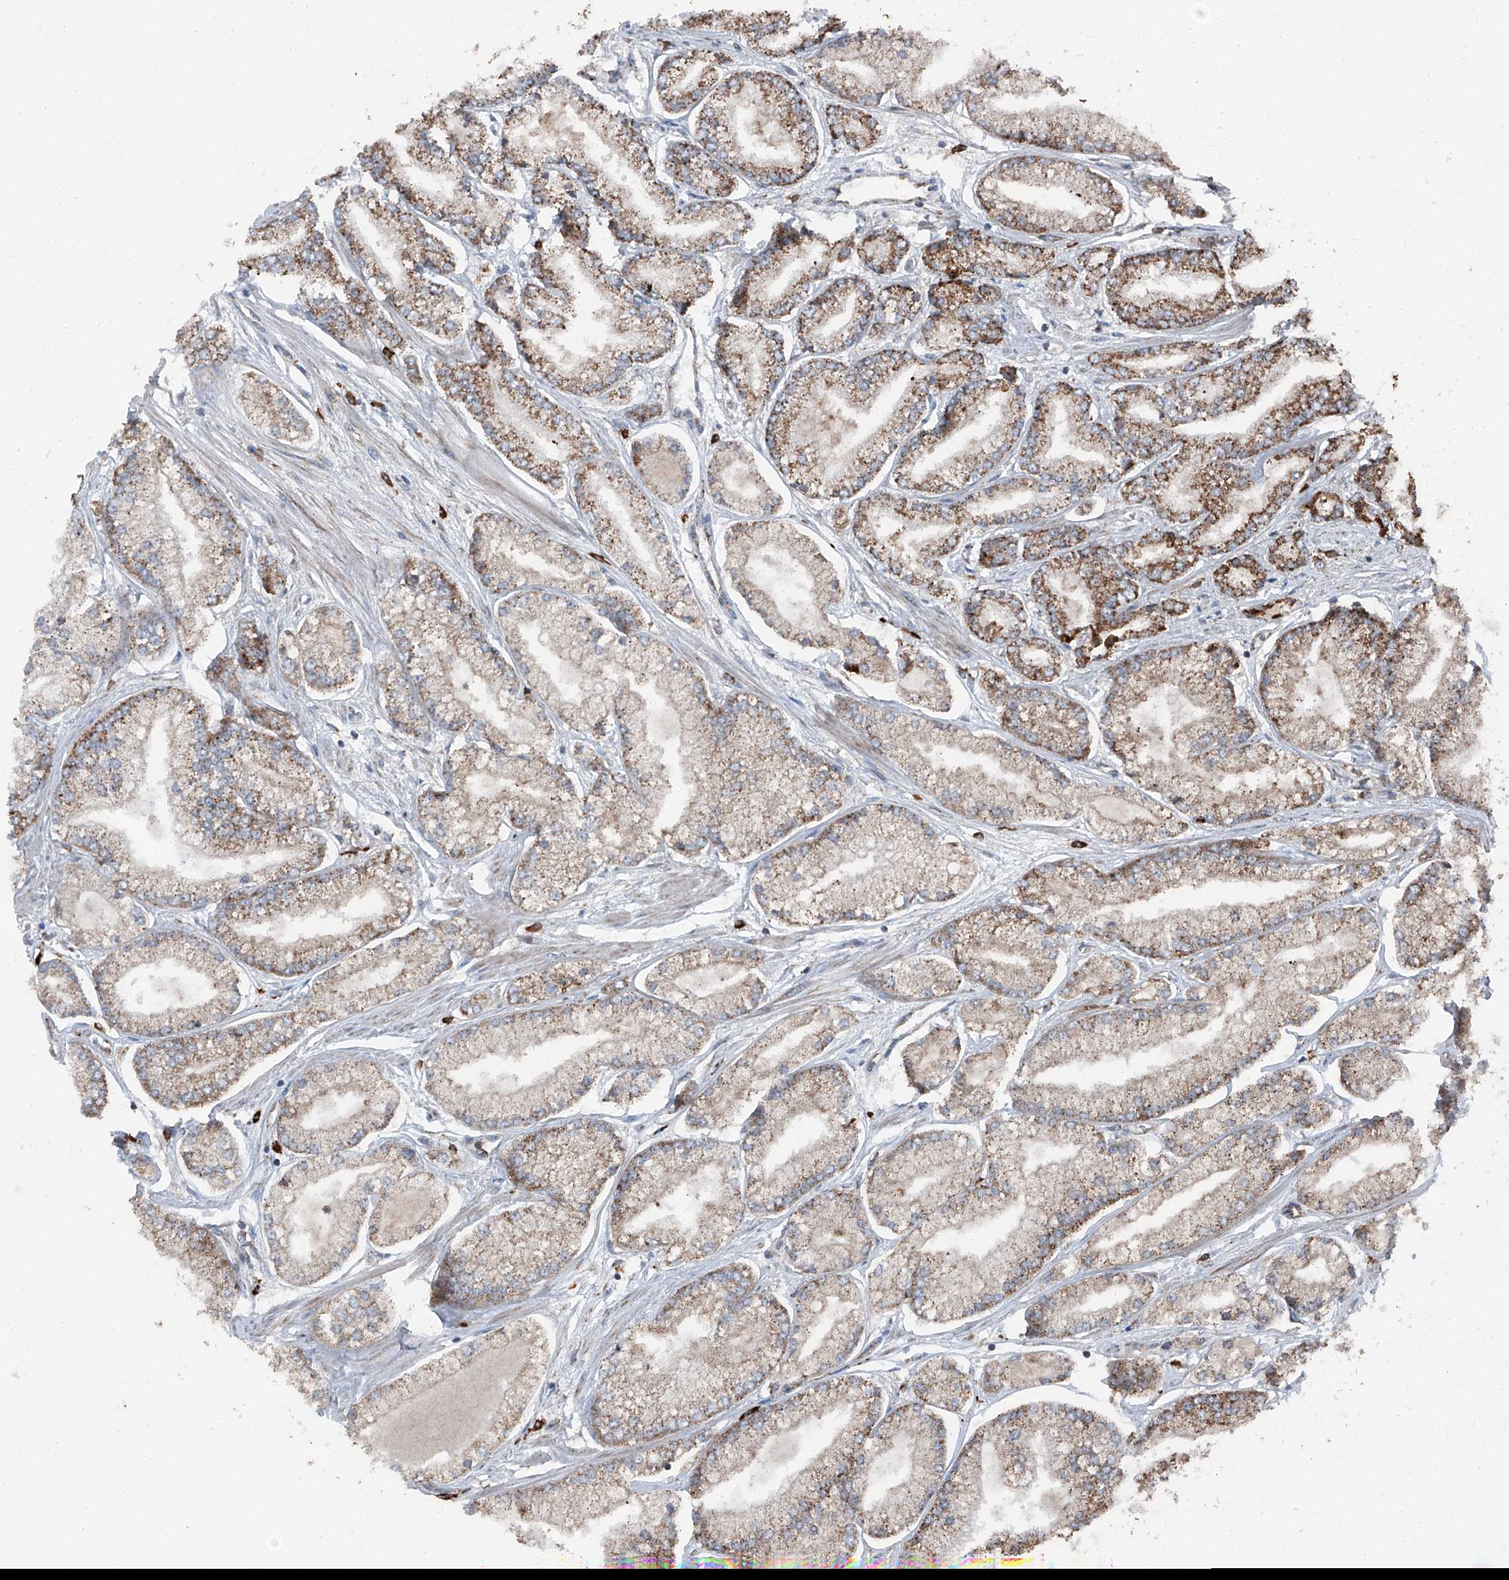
{"staining": {"intensity": "moderate", "quantity": "25%-75%", "location": "cytoplasmic/membranous"}, "tissue": "prostate cancer", "cell_type": "Tumor cells", "image_type": "cancer", "snomed": [{"axis": "morphology", "description": "Adenocarcinoma, Low grade"}, {"axis": "topography", "description": "Prostate"}], "caption": "Immunohistochemistry staining of prostate cancer, which reveals medium levels of moderate cytoplasmic/membranous positivity in approximately 25%-75% of tumor cells indicating moderate cytoplasmic/membranous protein expression. The staining was performed using DAB (3,3'-diaminobenzidine) (brown) for protein detection and nuclei were counterstained in hematoxylin (blue).", "gene": "LIMK1", "patient": {"sex": "male", "age": 52}}